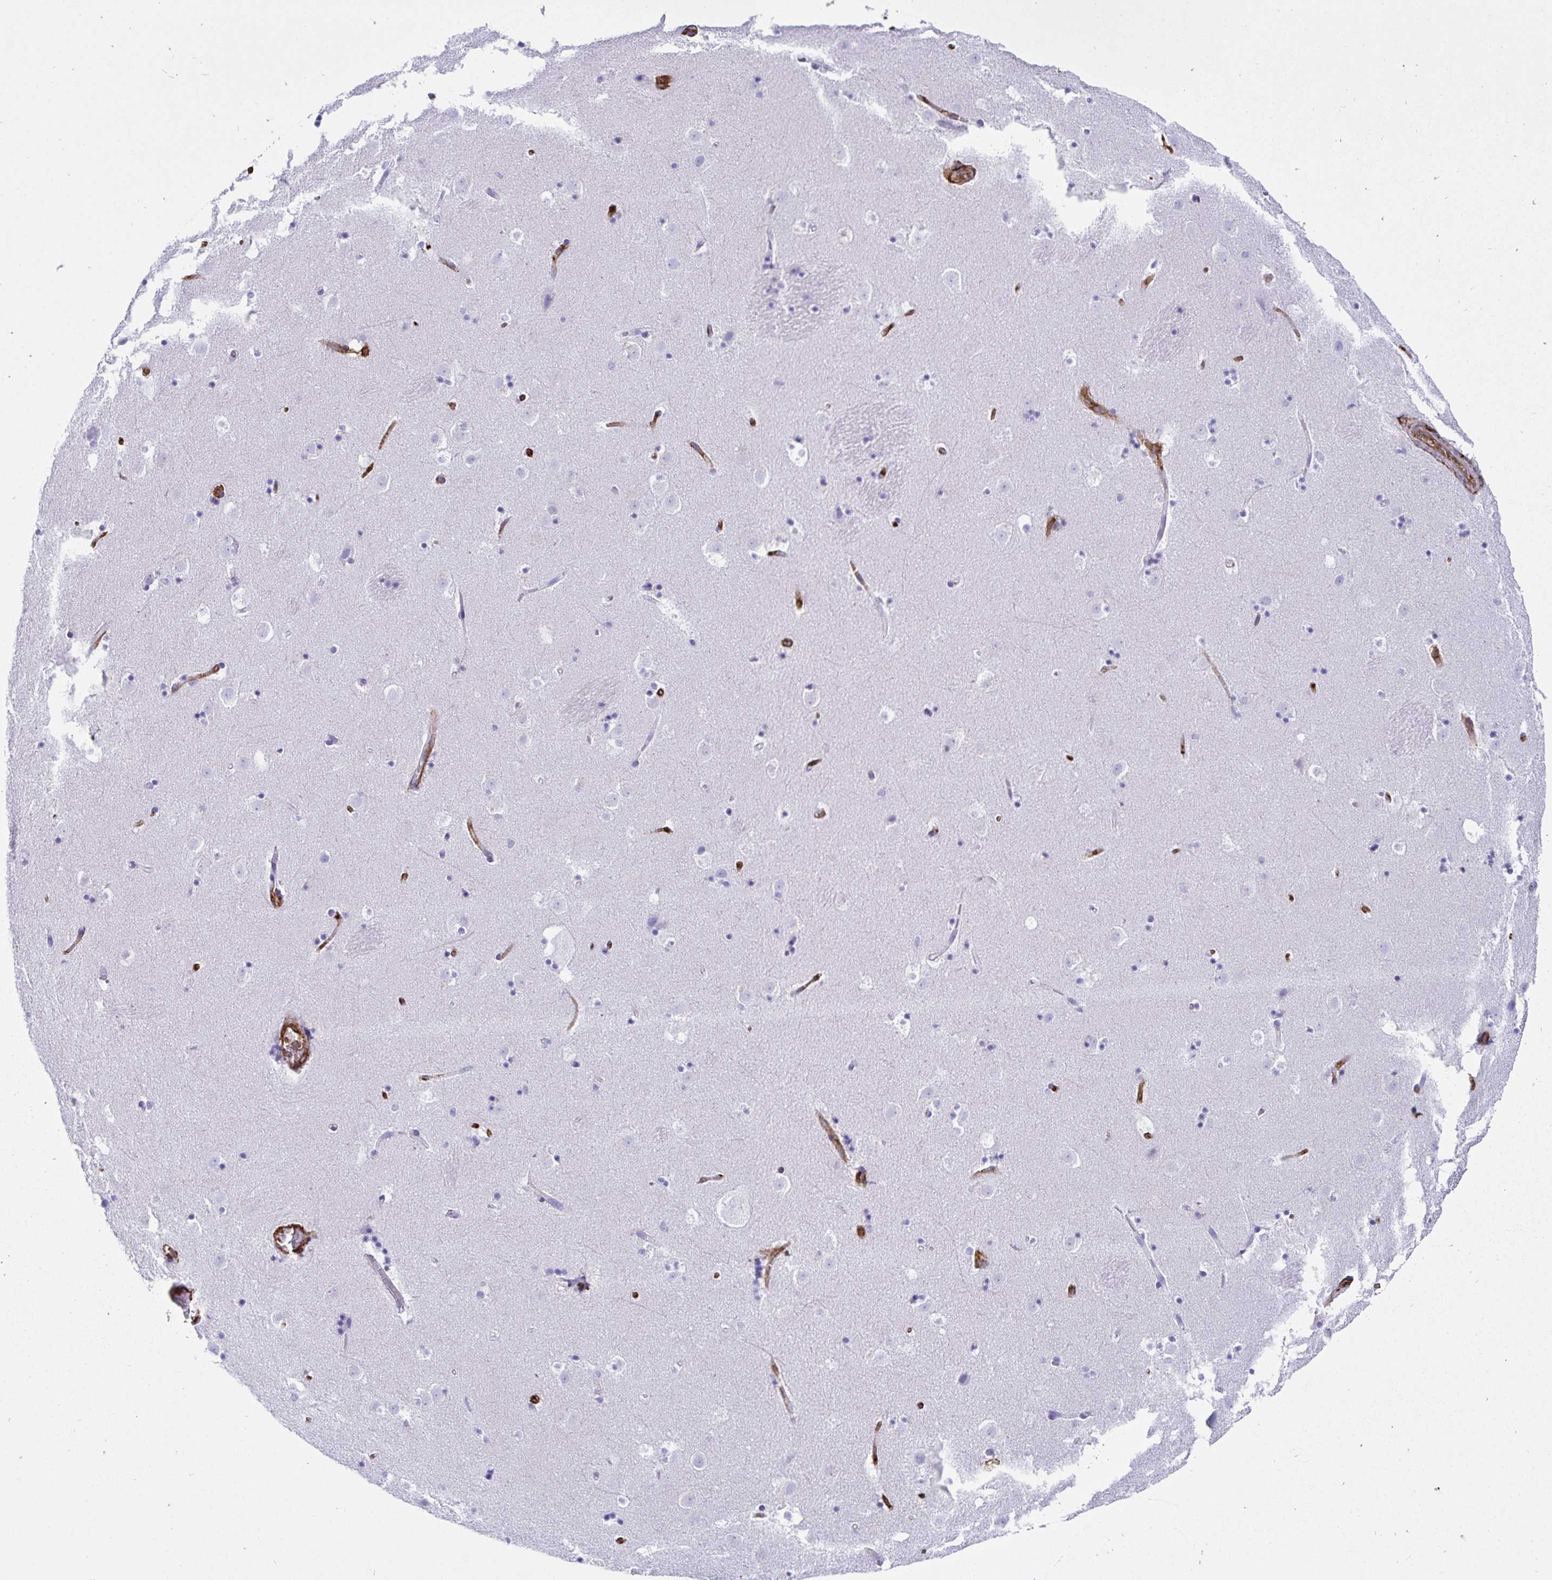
{"staining": {"intensity": "negative", "quantity": "none", "location": "none"}, "tissue": "caudate", "cell_type": "Glial cells", "image_type": "normal", "snomed": [{"axis": "morphology", "description": "Normal tissue, NOS"}, {"axis": "topography", "description": "Lateral ventricle wall"}], "caption": "Benign caudate was stained to show a protein in brown. There is no significant expression in glial cells.", "gene": "ANXA2", "patient": {"sex": "male", "age": 37}}